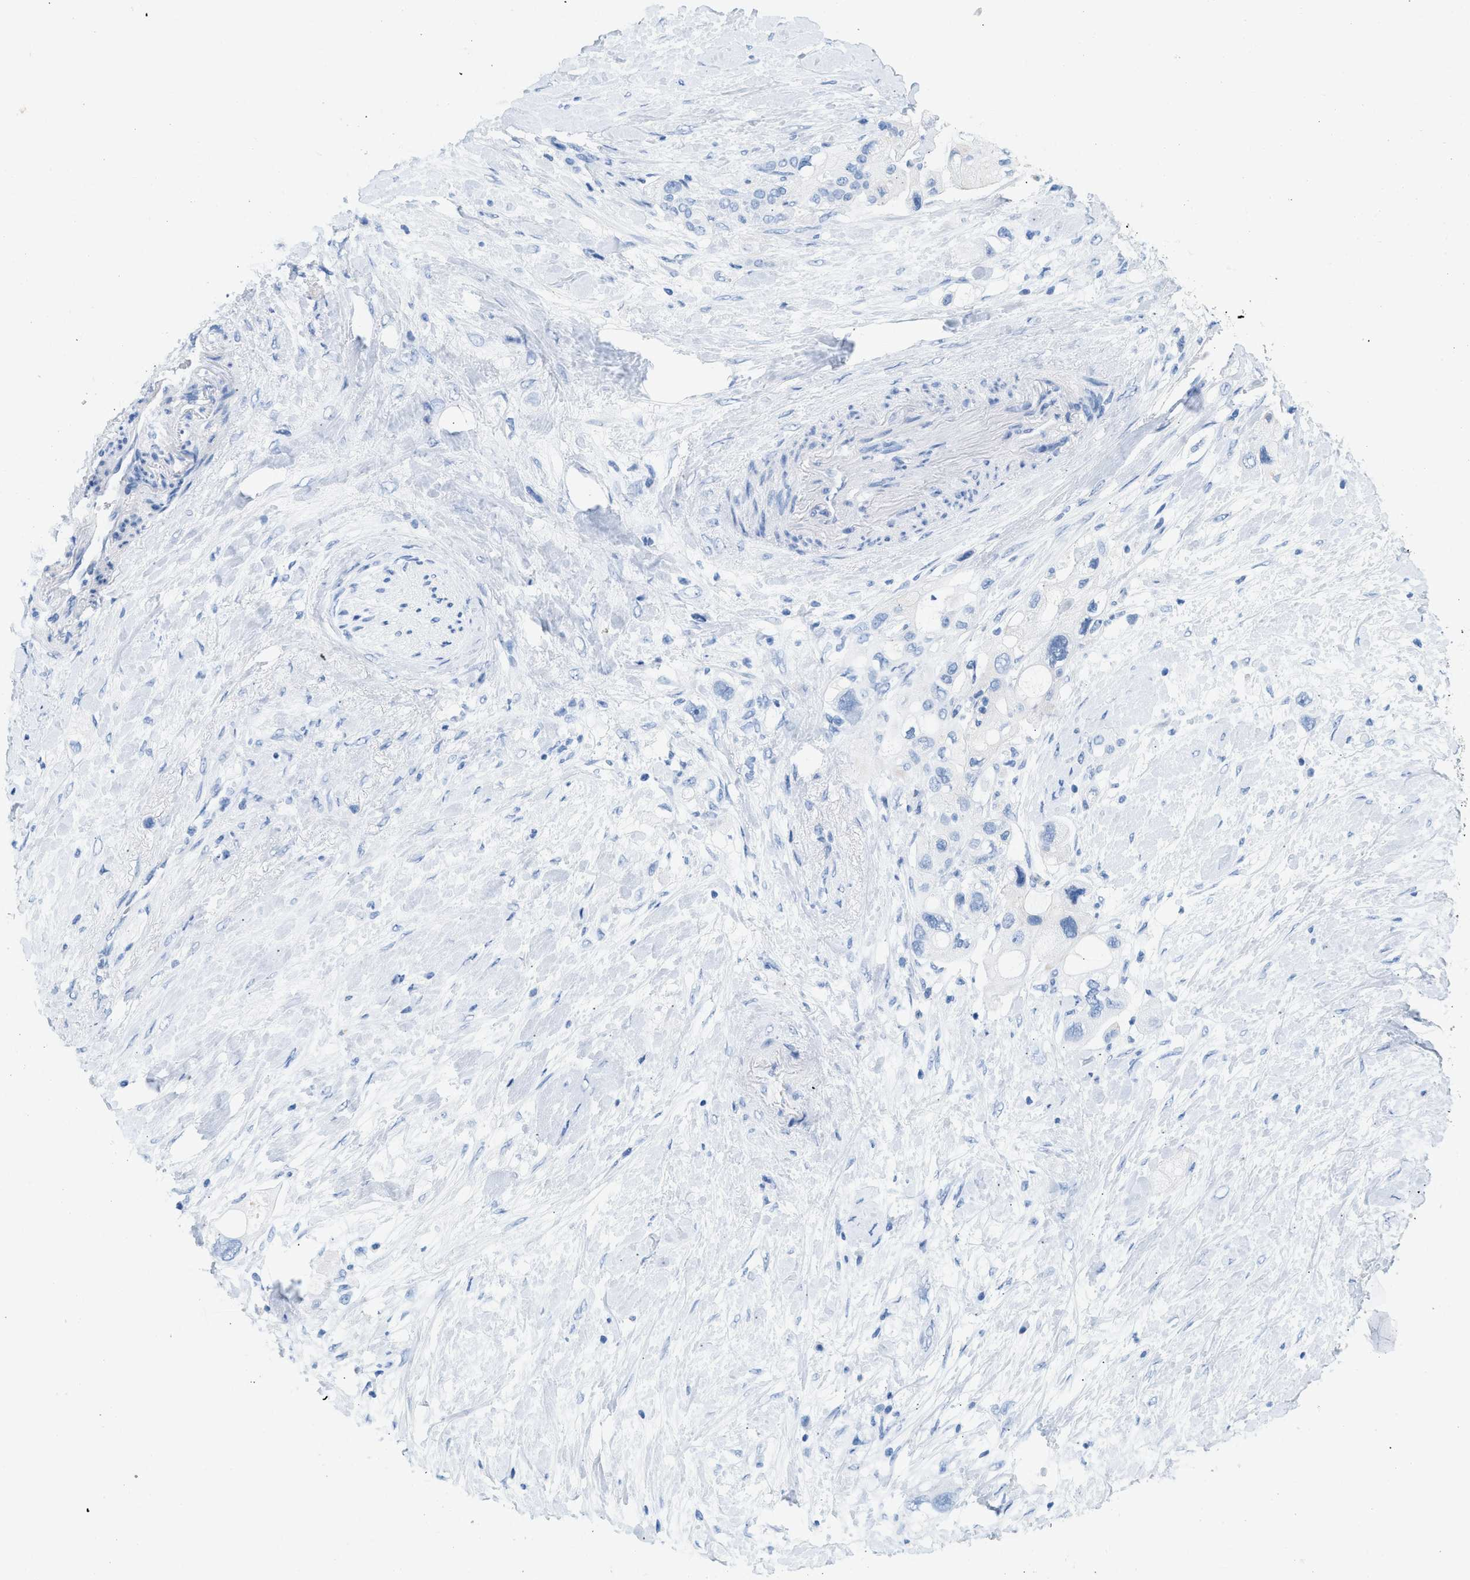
{"staining": {"intensity": "negative", "quantity": "none", "location": "none"}, "tissue": "pancreatic cancer", "cell_type": "Tumor cells", "image_type": "cancer", "snomed": [{"axis": "morphology", "description": "Adenocarcinoma, NOS"}, {"axis": "topography", "description": "Pancreas"}], "caption": "Pancreatic cancer was stained to show a protein in brown. There is no significant expression in tumor cells.", "gene": "HHATL", "patient": {"sex": "female", "age": 56}}